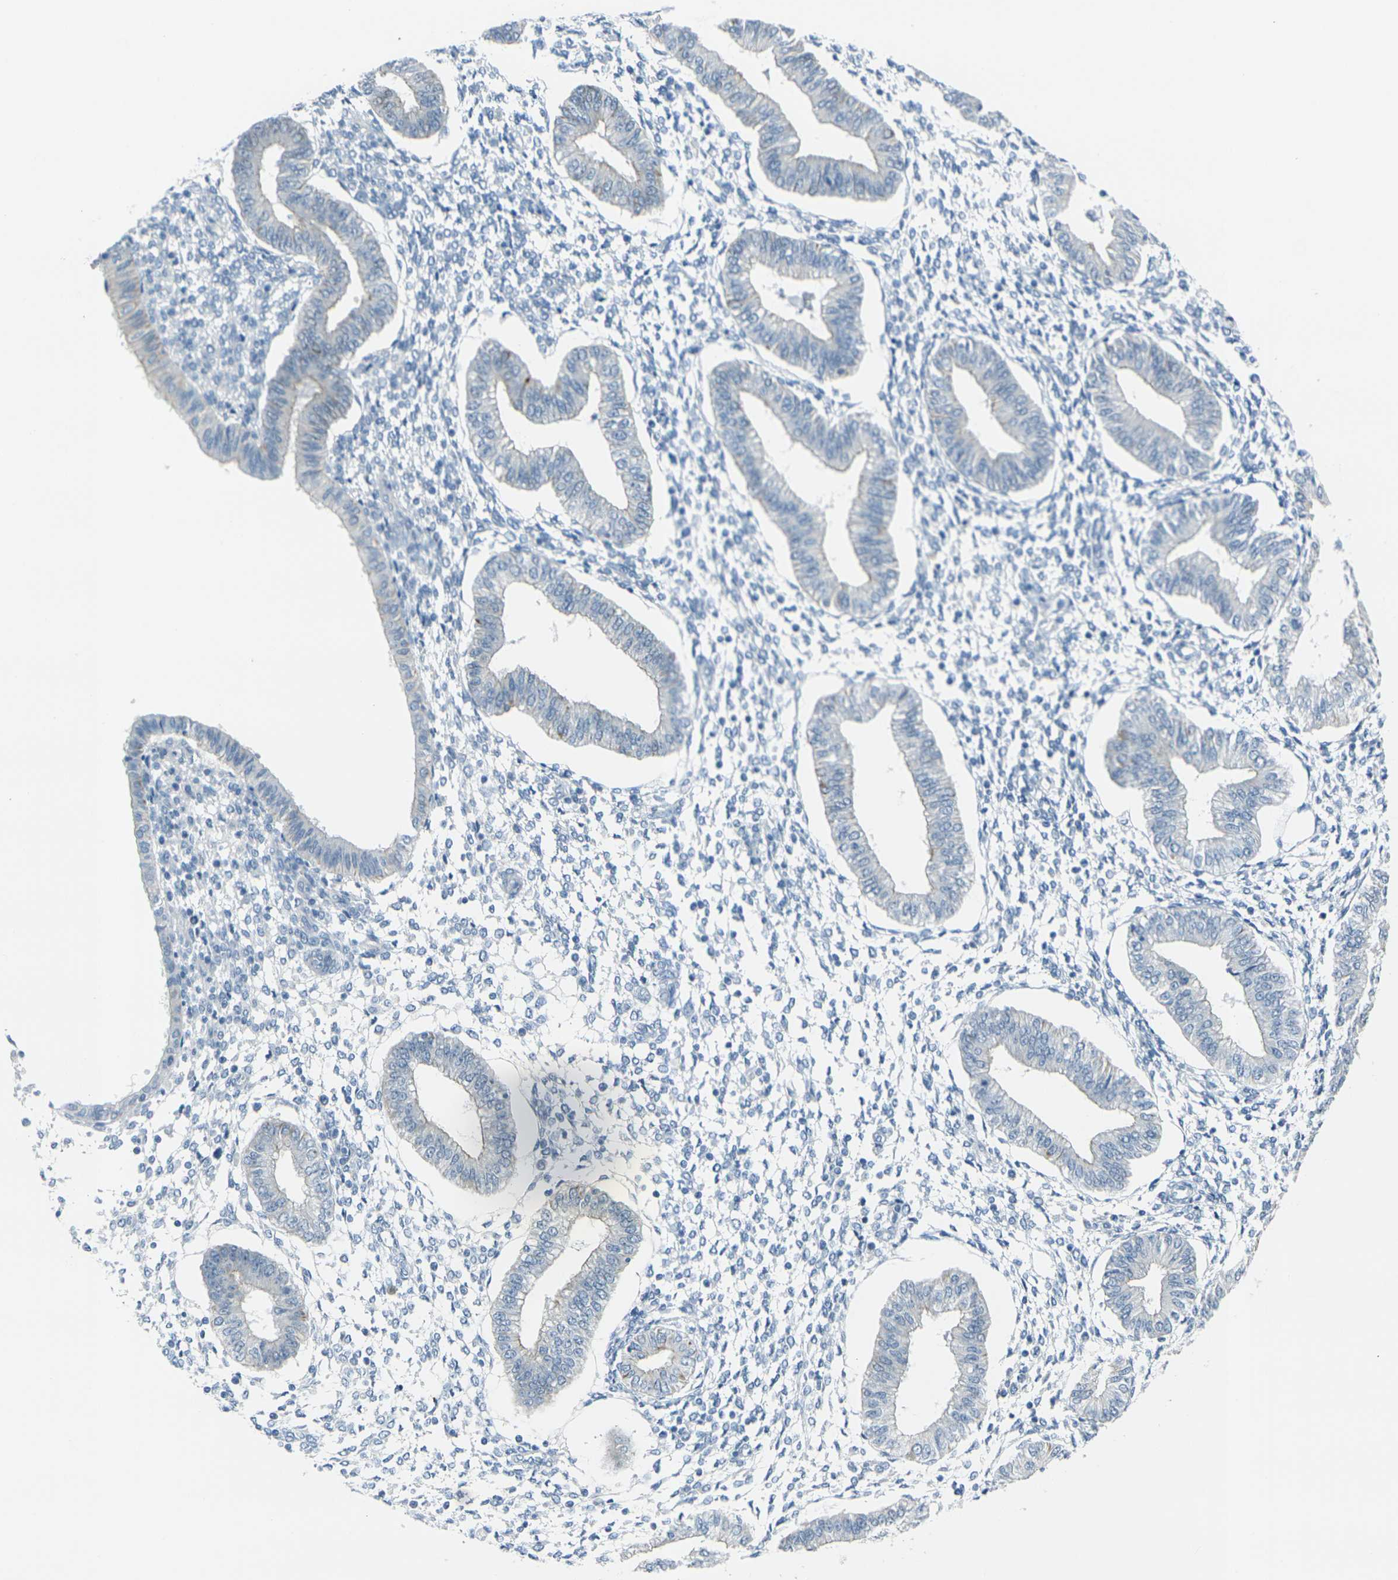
{"staining": {"intensity": "negative", "quantity": "none", "location": "none"}, "tissue": "endometrium", "cell_type": "Cells in endometrial stroma", "image_type": "normal", "snomed": [{"axis": "morphology", "description": "Normal tissue, NOS"}, {"axis": "topography", "description": "Endometrium"}], "caption": "IHC photomicrograph of unremarkable endometrium stained for a protein (brown), which exhibits no positivity in cells in endometrial stroma.", "gene": "ANKRD46", "patient": {"sex": "female", "age": 50}}